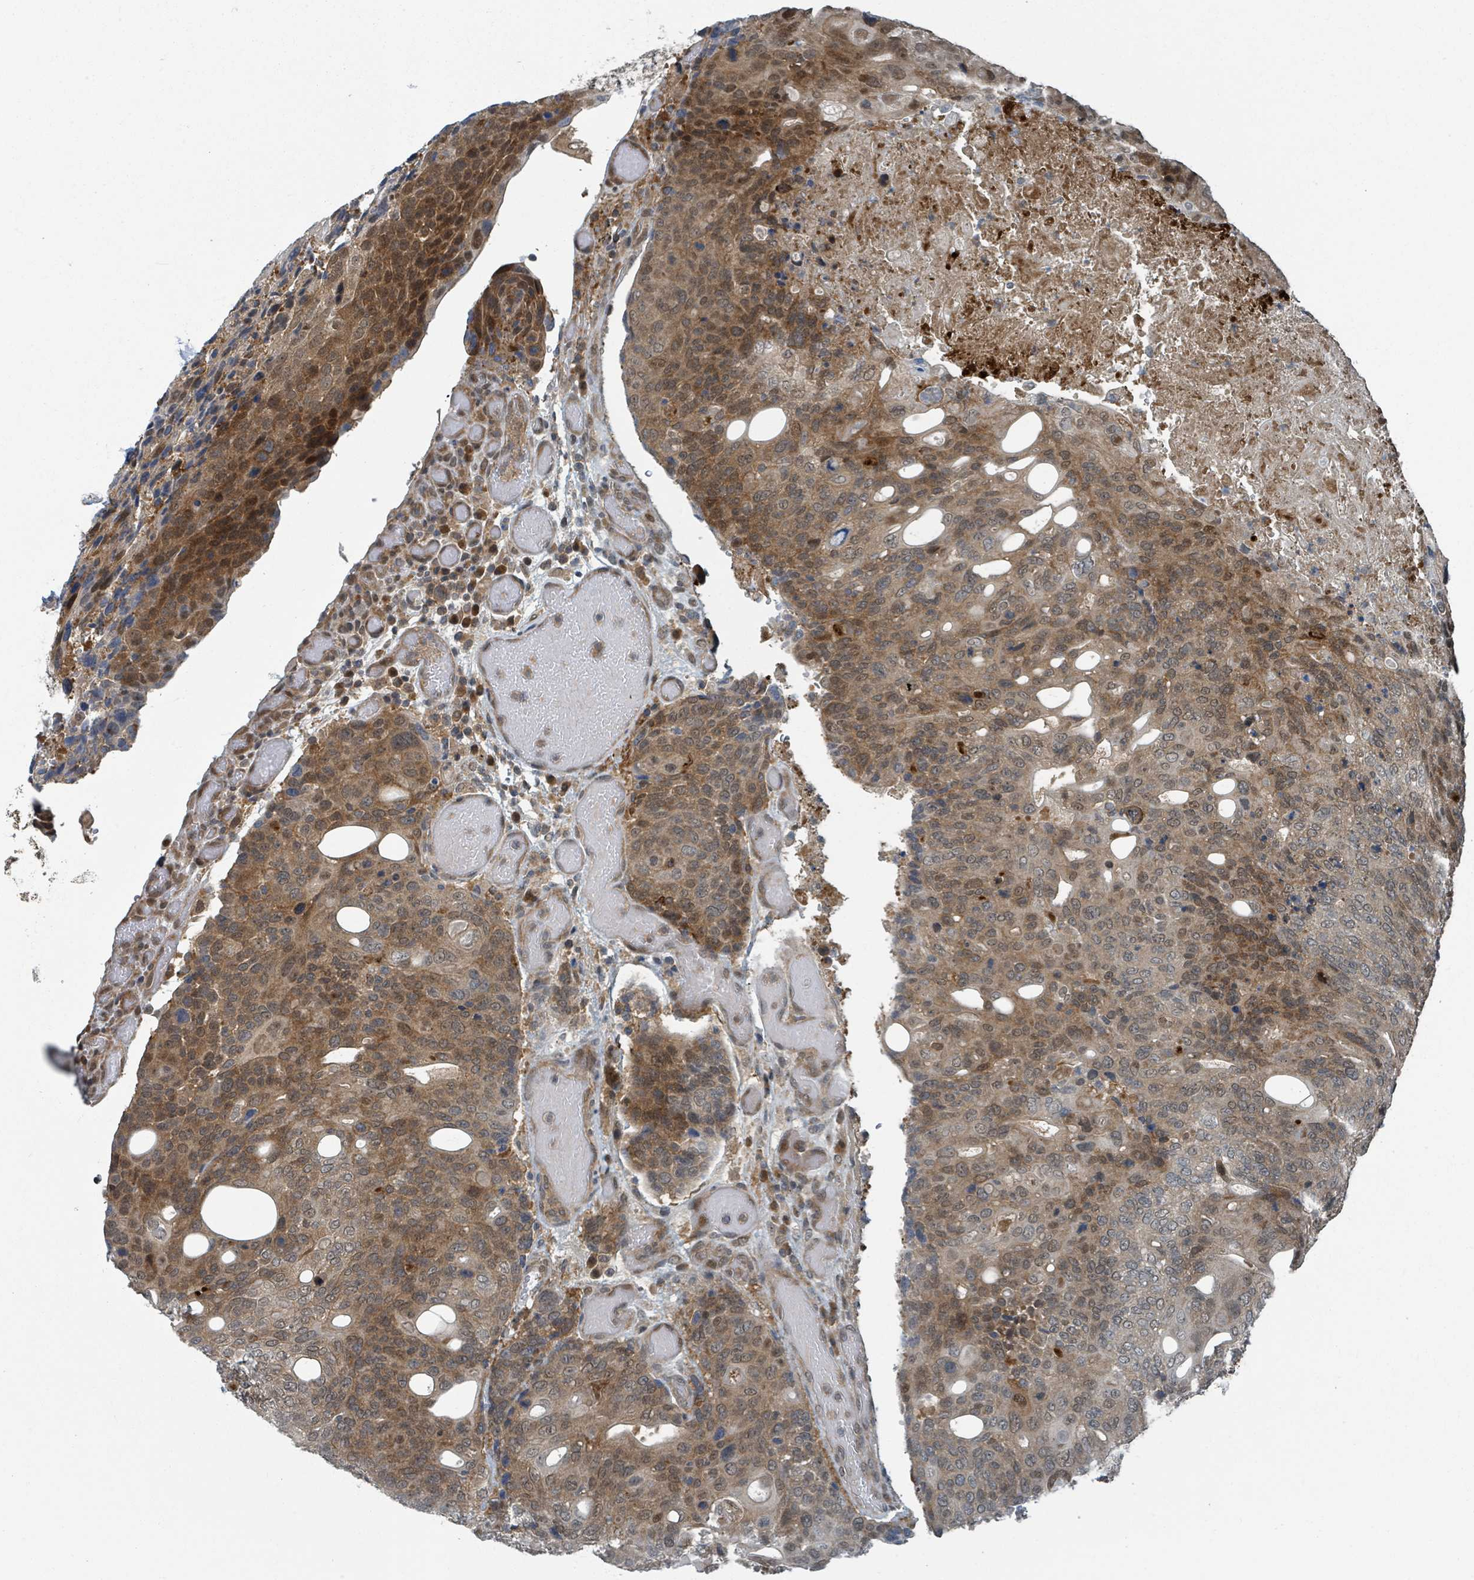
{"staining": {"intensity": "moderate", "quantity": ">75%", "location": "cytoplasmic/membranous,nuclear"}, "tissue": "urothelial cancer", "cell_type": "Tumor cells", "image_type": "cancer", "snomed": [{"axis": "morphology", "description": "Urothelial carcinoma, High grade"}, {"axis": "topography", "description": "Urinary bladder"}], "caption": "Protein staining of high-grade urothelial carcinoma tissue shows moderate cytoplasmic/membranous and nuclear expression in approximately >75% of tumor cells. Immunohistochemistry stains the protein in brown and the nuclei are stained blue.", "gene": "GOLGA7", "patient": {"sex": "female", "age": 70}}